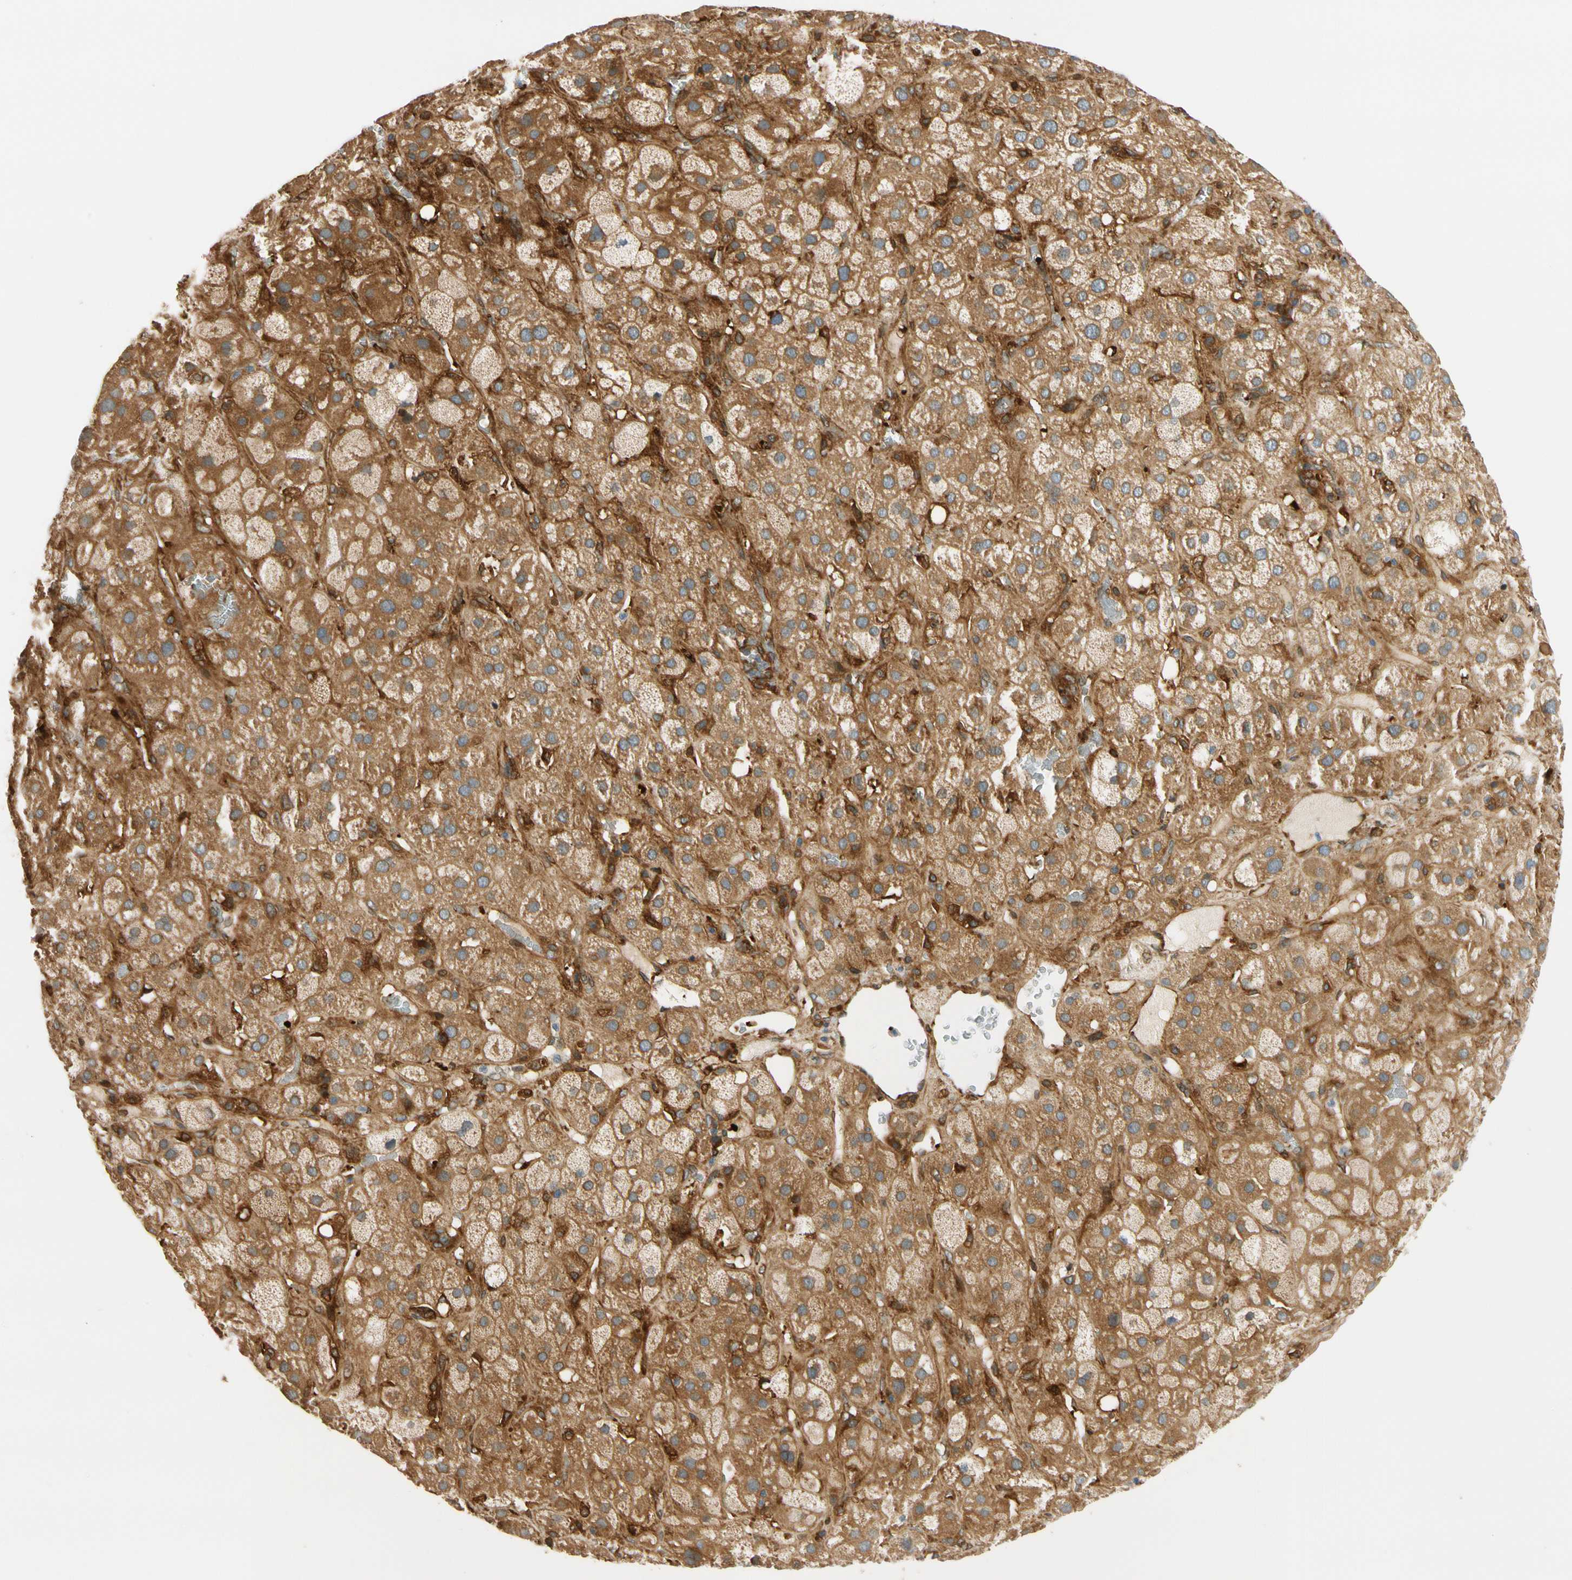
{"staining": {"intensity": "moderate", "quantity": ">75%", "location": "cytoplasmic/membranous"}, "tissue": "adrenal gland", "cell_type": "Glandular cells", "image_type": "normal", "snomed": [{"axis": "morphology", "description": "Normal tissue, NOS"}, {"axis": "topography", "description": "Adrenal gland"}], "caption": "Adrenal gland stained for a protein (brown) exhibits moderate cytoplasmic/membranous positive staining in about >75% of glandular cells.", "gene": "PARP14", "patient": {"sex": "female", "age": 47}}